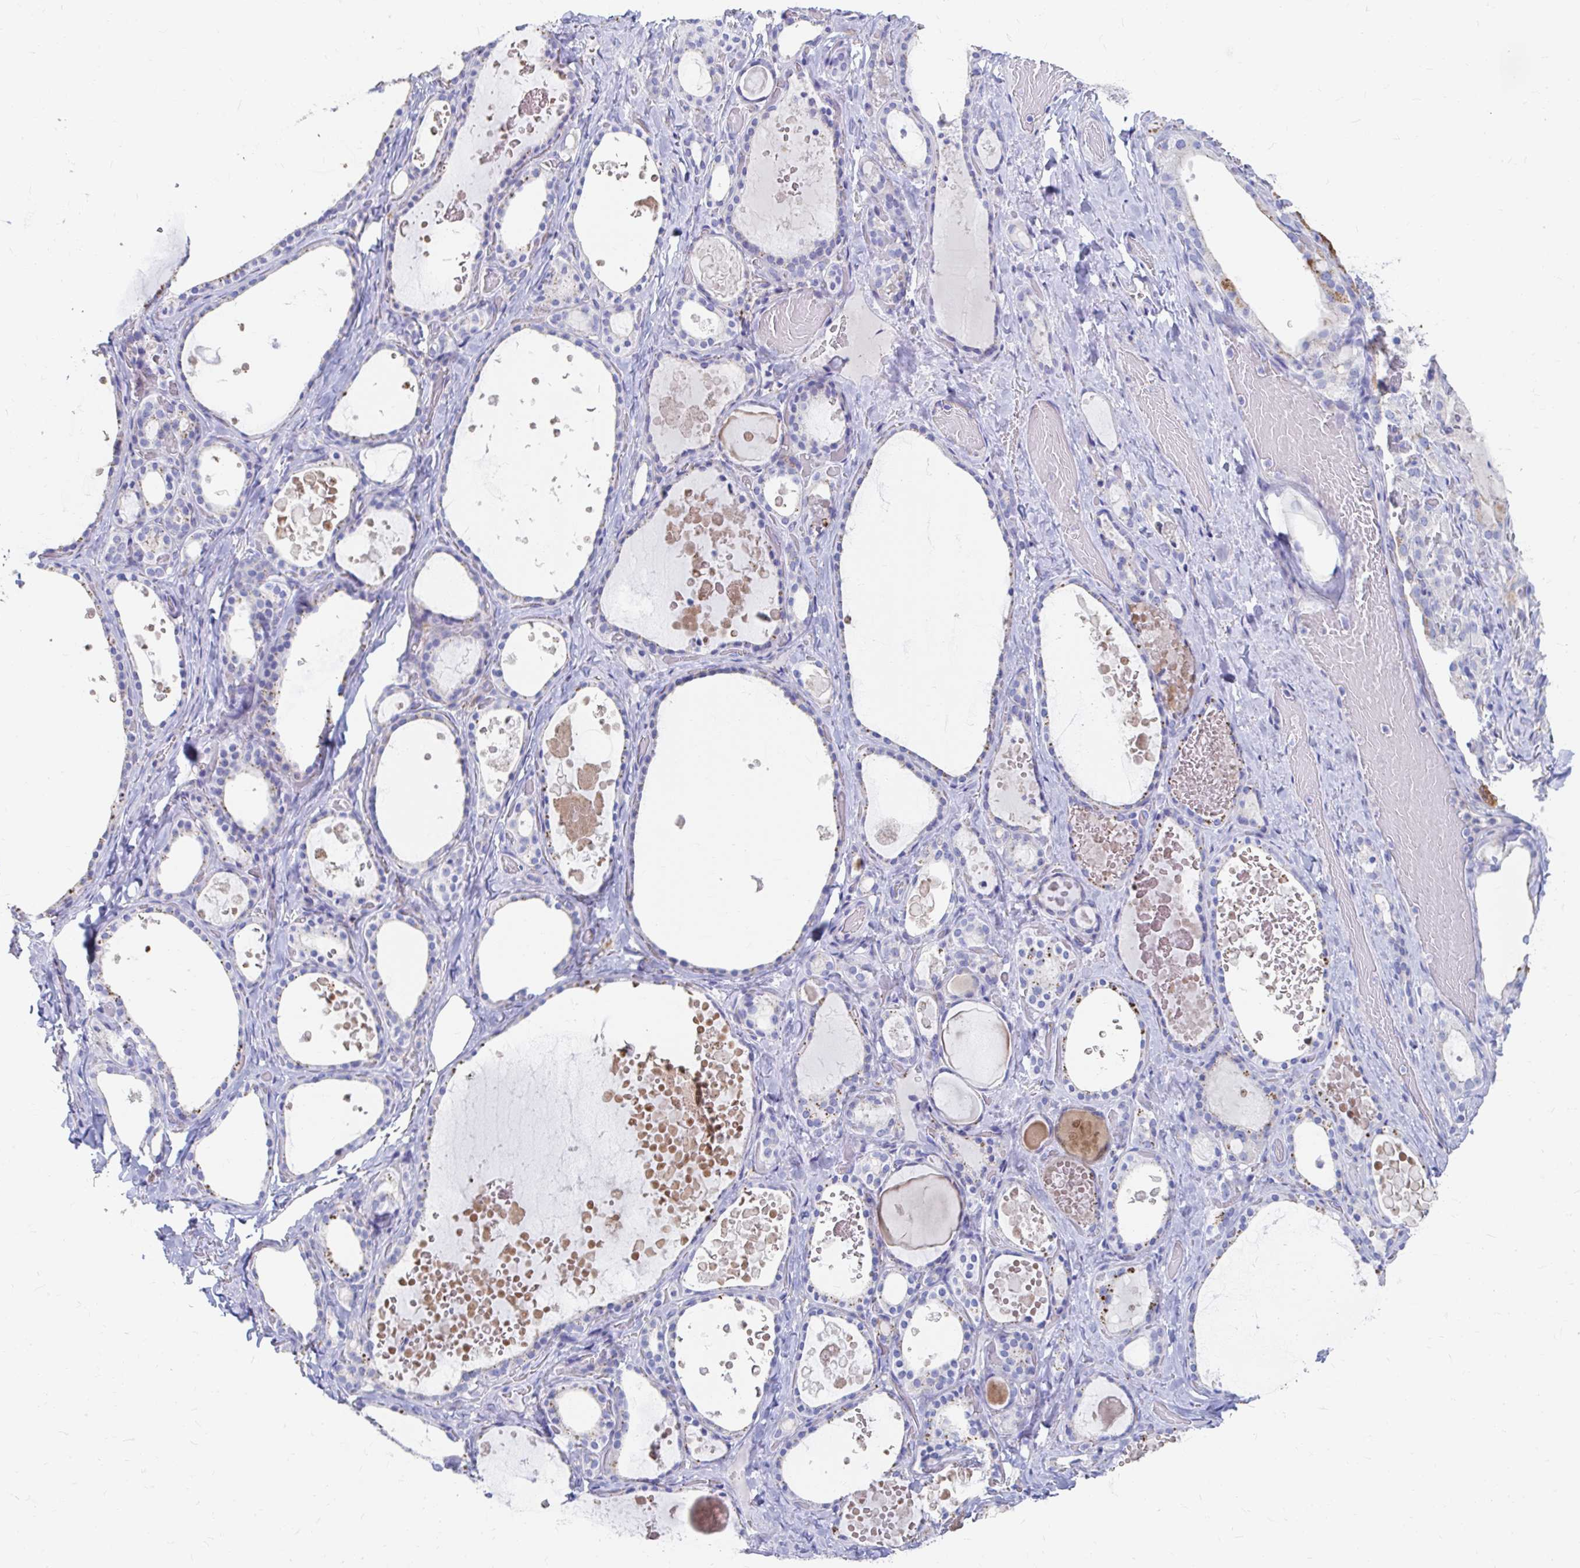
{"staining": {"intensity": "negative", "quantity": "none", "location": "none"}, "tissue": "thyroid gland", "cell_type": "Glandular cells", "image_type": "normal", "snomed": [{"axis": "morphology", "description": "Normal tissue, NOS"}, {"axis": "topography", "description": "Thyroid gland"}], "caption": "Immunohistochemical staining of unremarkable thyroid gland displays no significant positivity in glandular cells.", "gene": "LAMC3", "patient": {"sex": "female", "age": 56}}